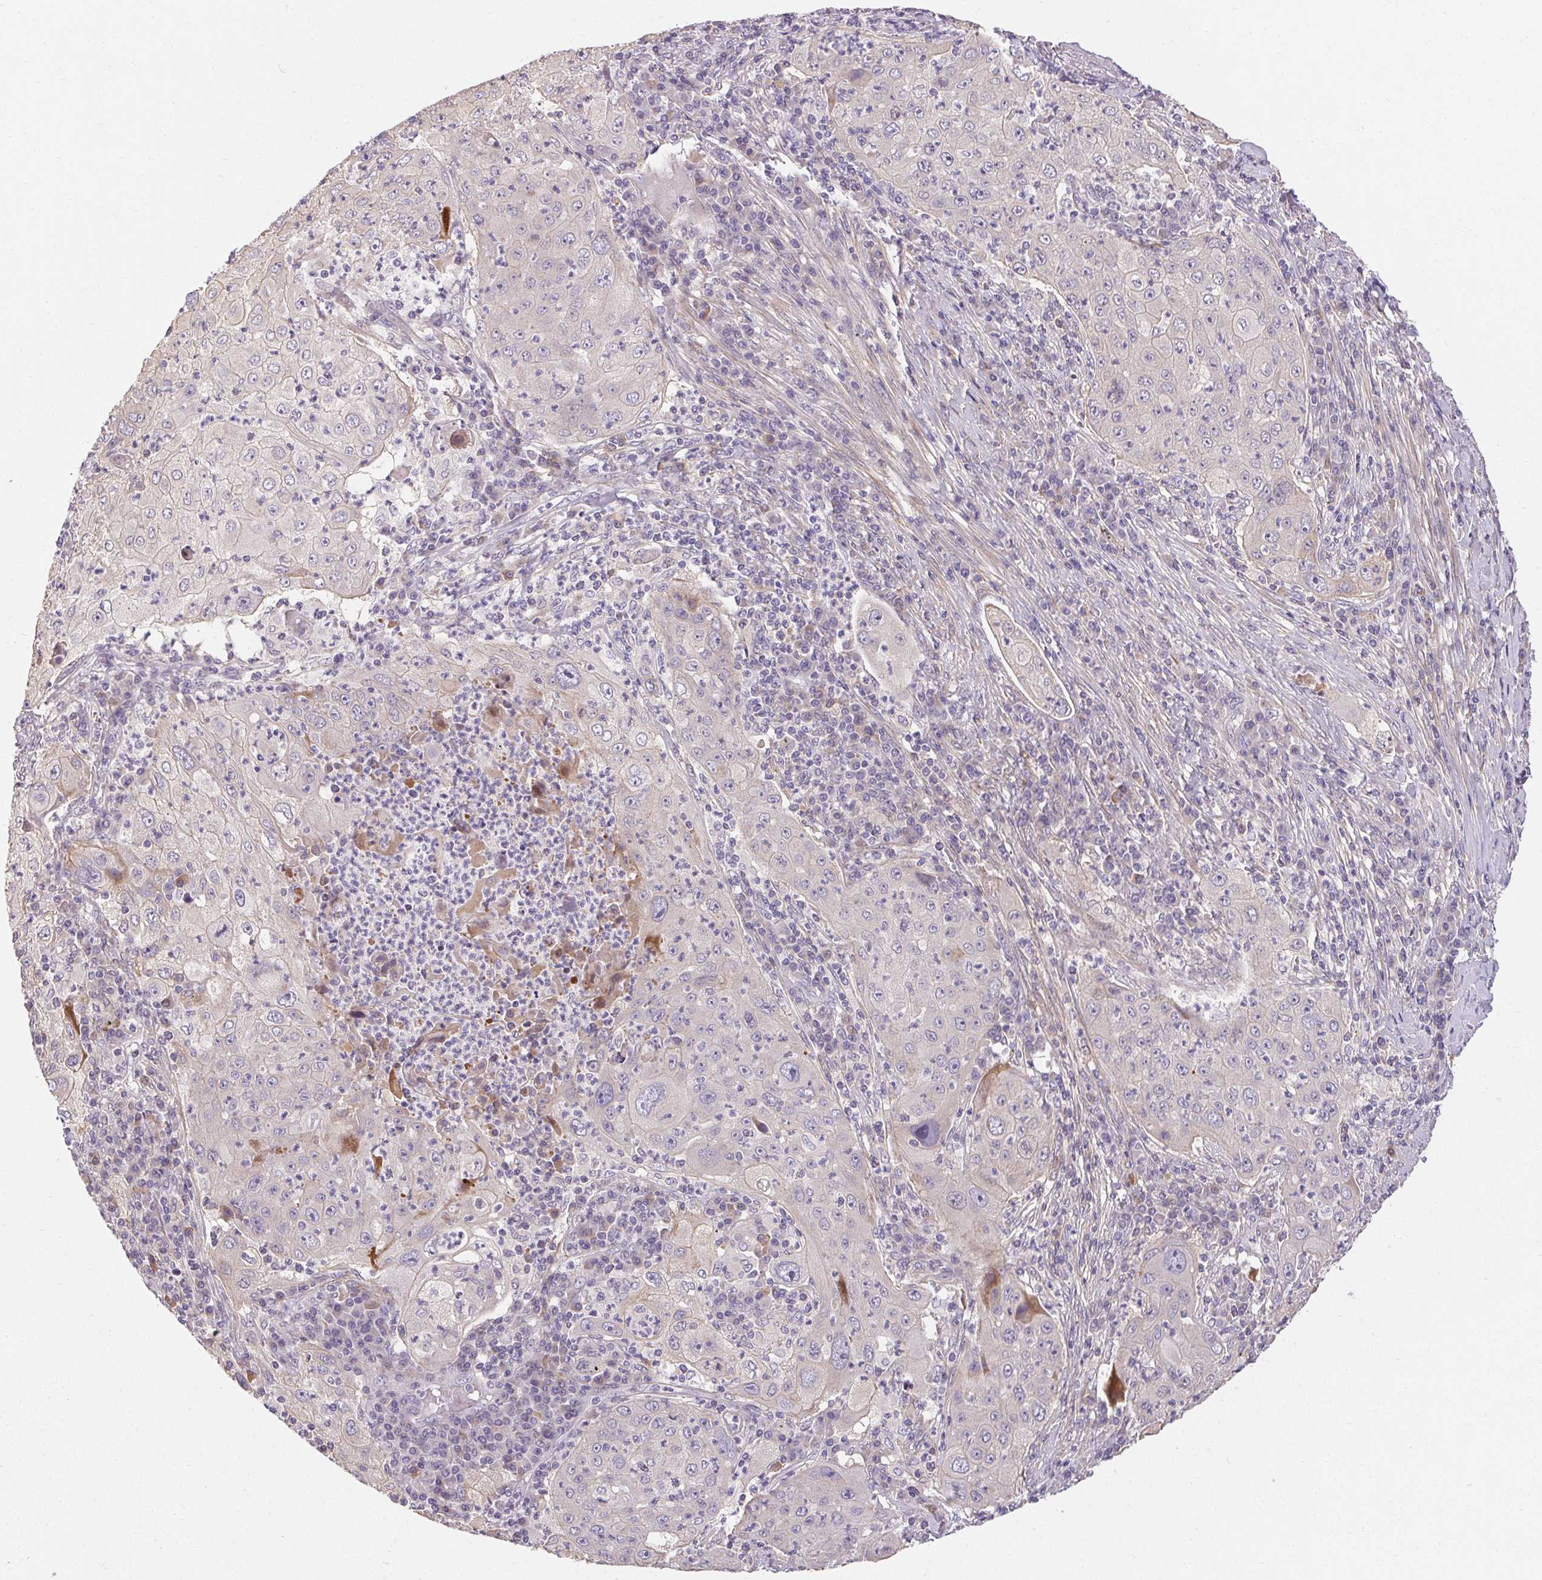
{"staining": {"intensity": "negative", "quantity": "none", "location": "none"}, "tissue": "lung cancer", "cell_type": "Tumor cells", "image_type": "cancer", "snomed": [{"axis": "morphology", "description": "Squamous cell carcinoma, NOS"}, {"axis": "topography", "description": "Lung"}], "caption": "A high-resolution histopathology image shows immunohistochemistry staining of lung cancer (squamous cell carcinoma), which shows no significant expression in tumor cells.", "gene": "TMEM52B", "patient": {"sex": "female", "age": 59}}